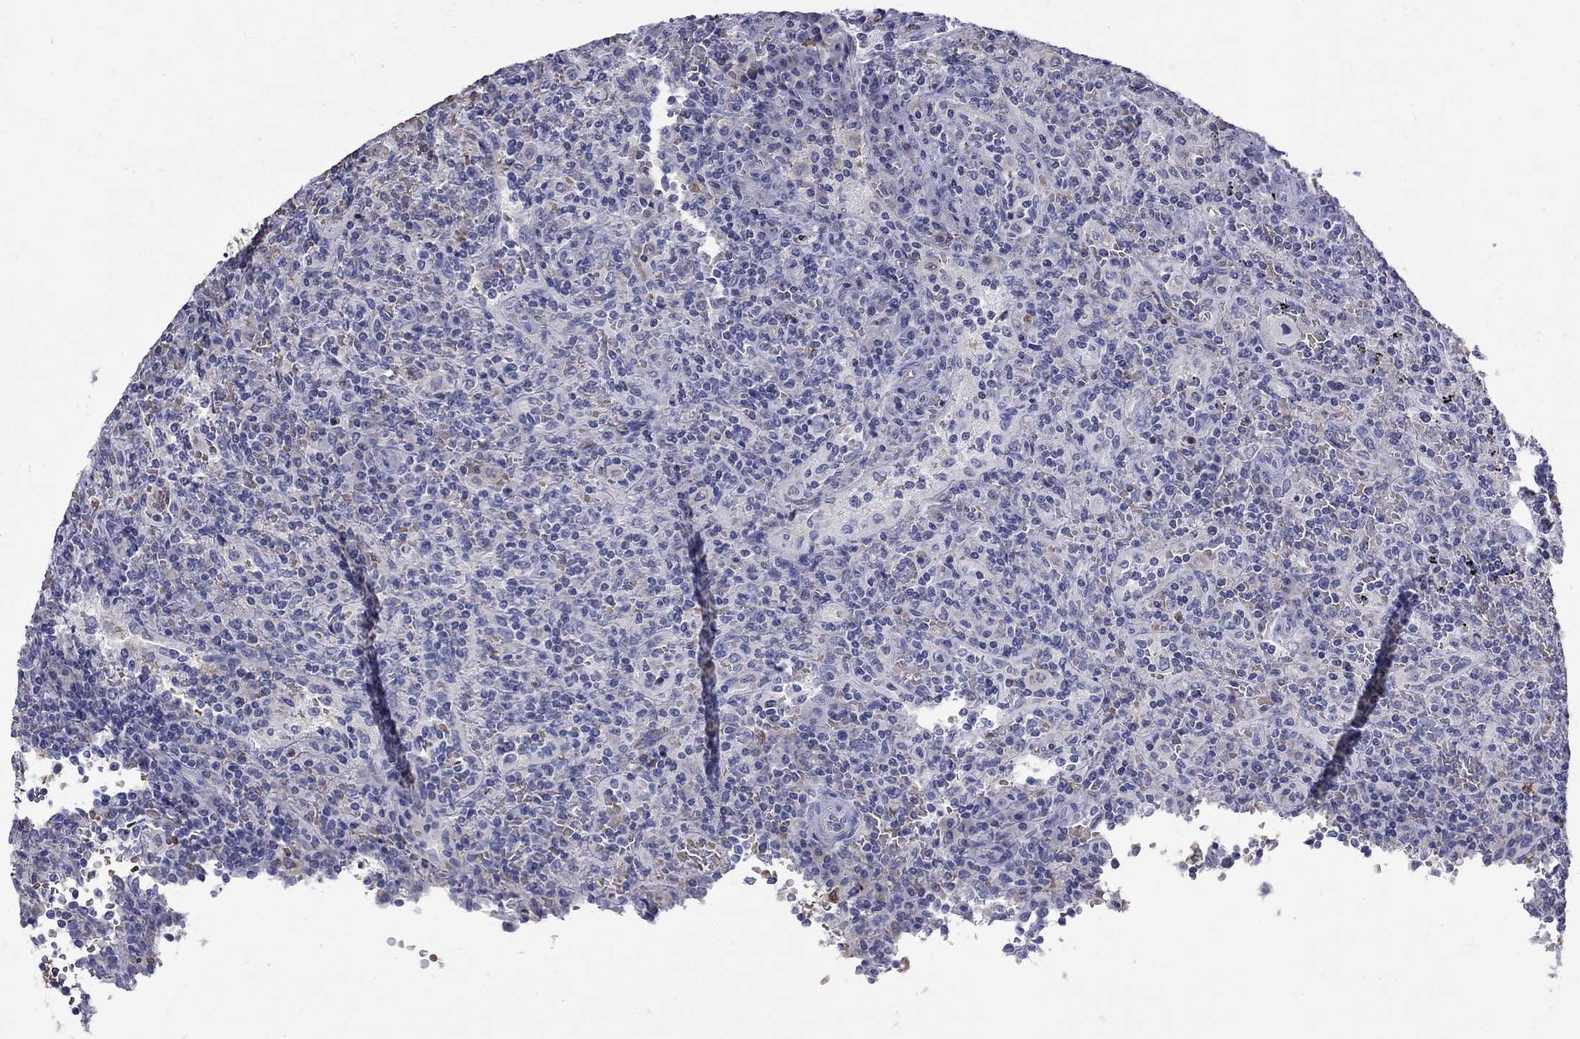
{"staining": {"intensity": "negative", "quantity": "none", "location": "none"}, "tissue": "lymphoma", "cell_type": "Tumor cells", "image_type": "cancer", "snomed": [{"axis": "morphology", "description": "Malignant lymphoma, non-Hodgkin's type, Low grade"}, {"axis": "topography", "description": "Spleen"}], "caption": "Immunohistochemistry image of neoplastic tissue: malignant lymphoma, non-Hodgkin's type (low-grade) stained with DAB demonstrates no significant protein positivity in tumor cells.", "gene": "AGER", "patient": {"sex": "male", "age": 62}}